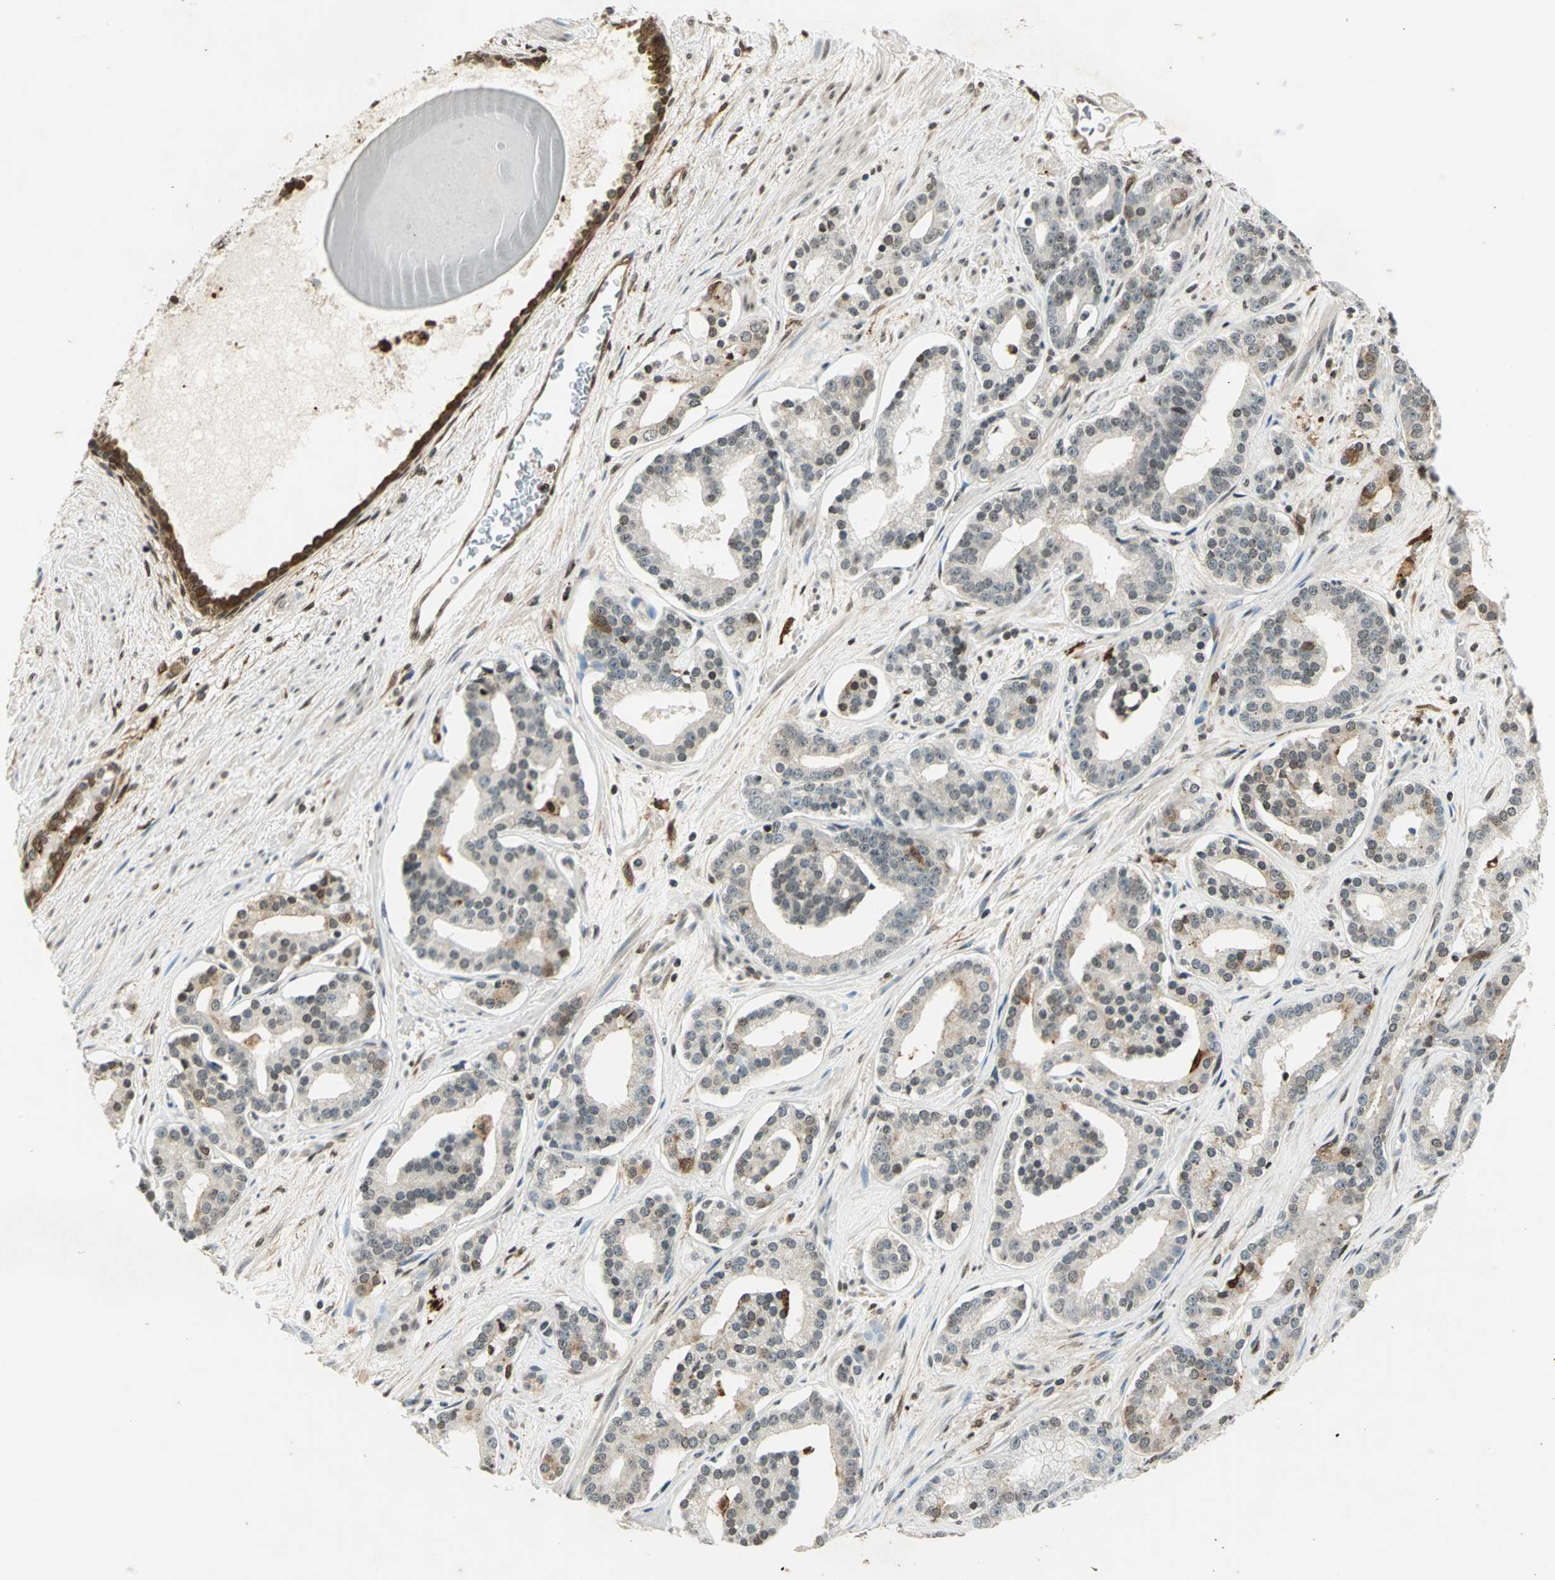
{"staining": {"intensity": "weak", "quantity": "25%-75%", "location": "cytoplasmic/membranous,nuclear"}, "tissue": "prostate cancer", "cell_type": "Tumor cells", "image_type": "cancer", "snomed": [{"axis": "morphology", "description": "Adenocarcinoma, Low grade"}, {"axis": "topography", "description": "Prostate"}], "caption": "The image reveals staining of prostate low-grade adenocarcinoma, revealing weak cytoplasmic/membranous and nuclear protein staining (brown color) within tumor cells.", "gene": "LGALS3", "patient": {"sex": "male", "age": 63}}